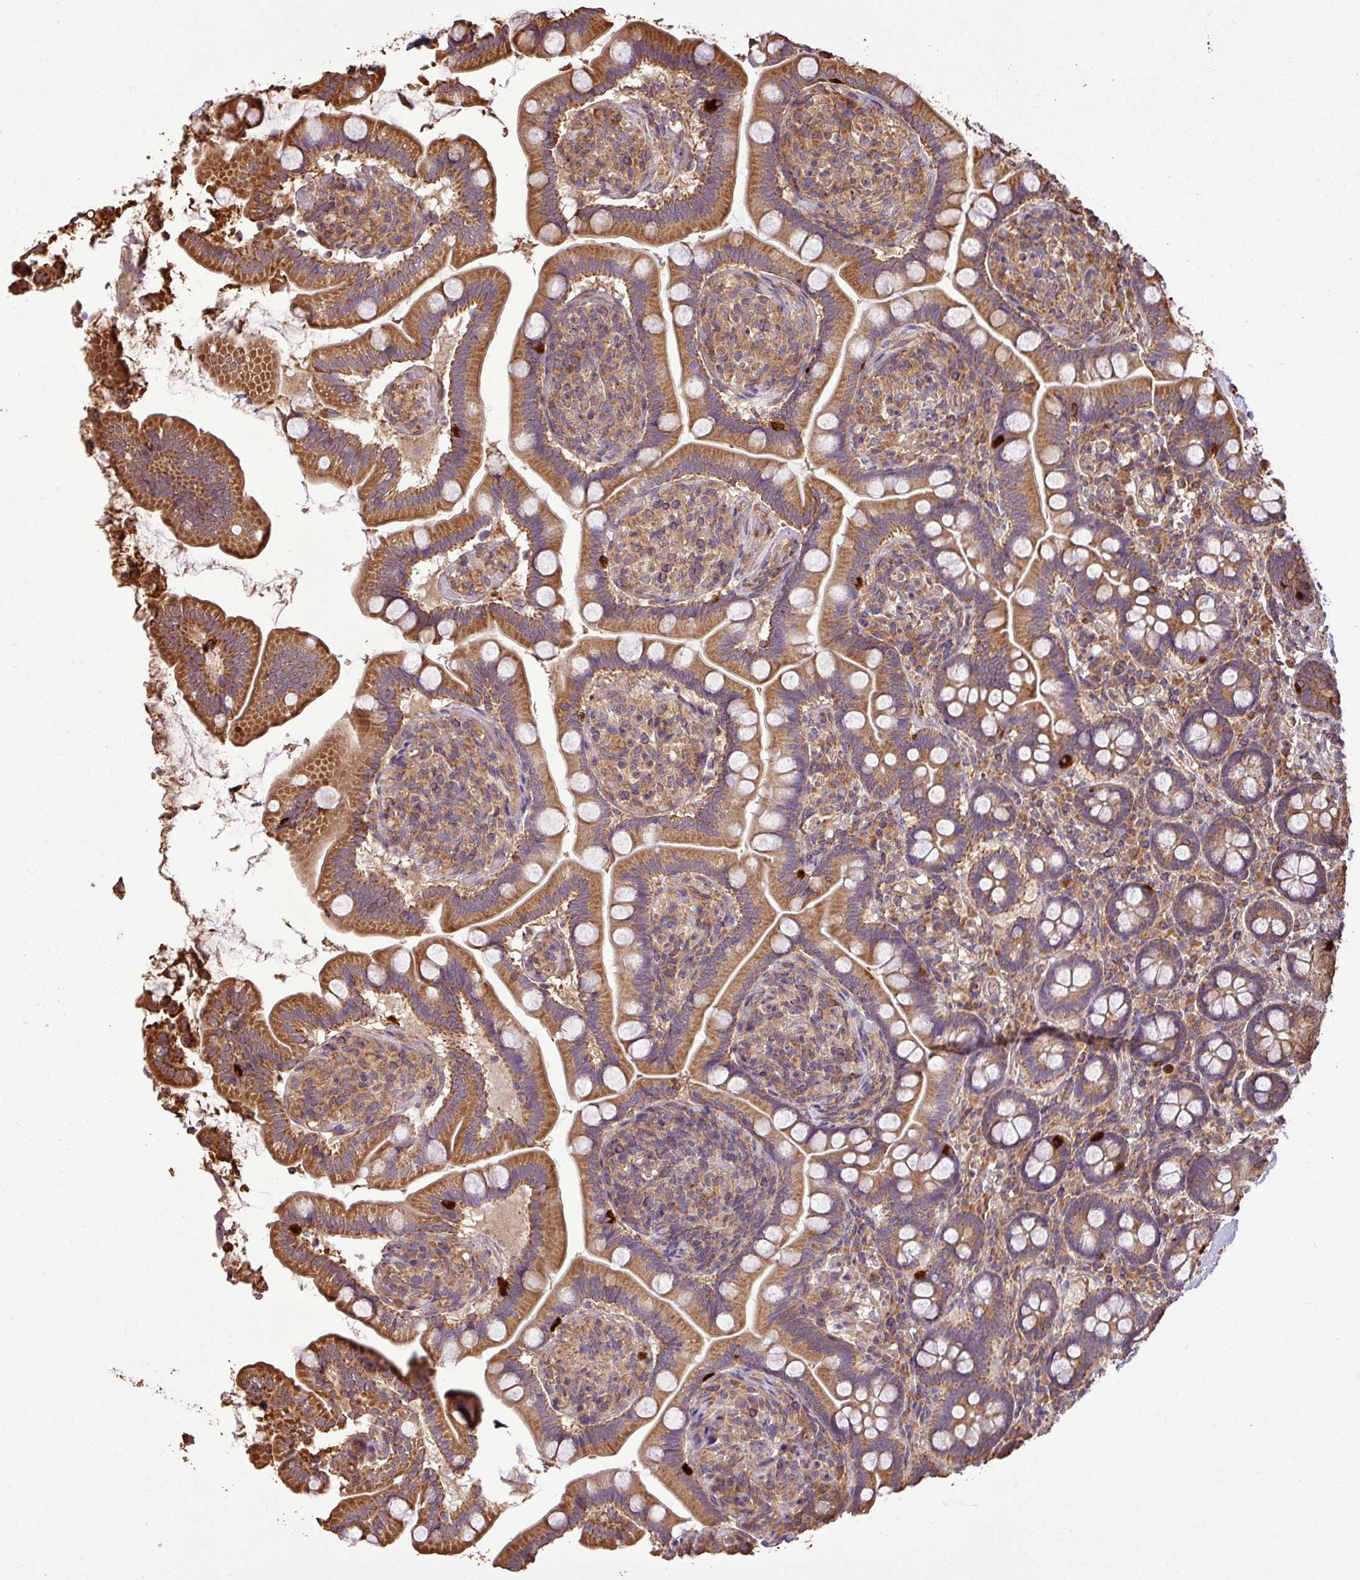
{"staining": {"intensity": "strong", "quantity": ">75%", "location": "cytoplasmic/membranous"}, "tissue": "small intestine", "cell_type": "Glandular cells", "image_type": "normal", "snomed": [{"axis": "morphology", "description": "Normal tissue, NOS"}, {"axis": "topography", "description": "Small intestine"}], "caption": "This histopathology image displays unremarkable small intestine stained with immunohistochemistry (IHC) to label a protein in brown. The cytoplasmic/membranous of glandular cells show strong positivity for the protein. Nuclei are counter-stained blue.", "gene": "PLEKHM1", "patient": {"sex": "female", "age": 64}}